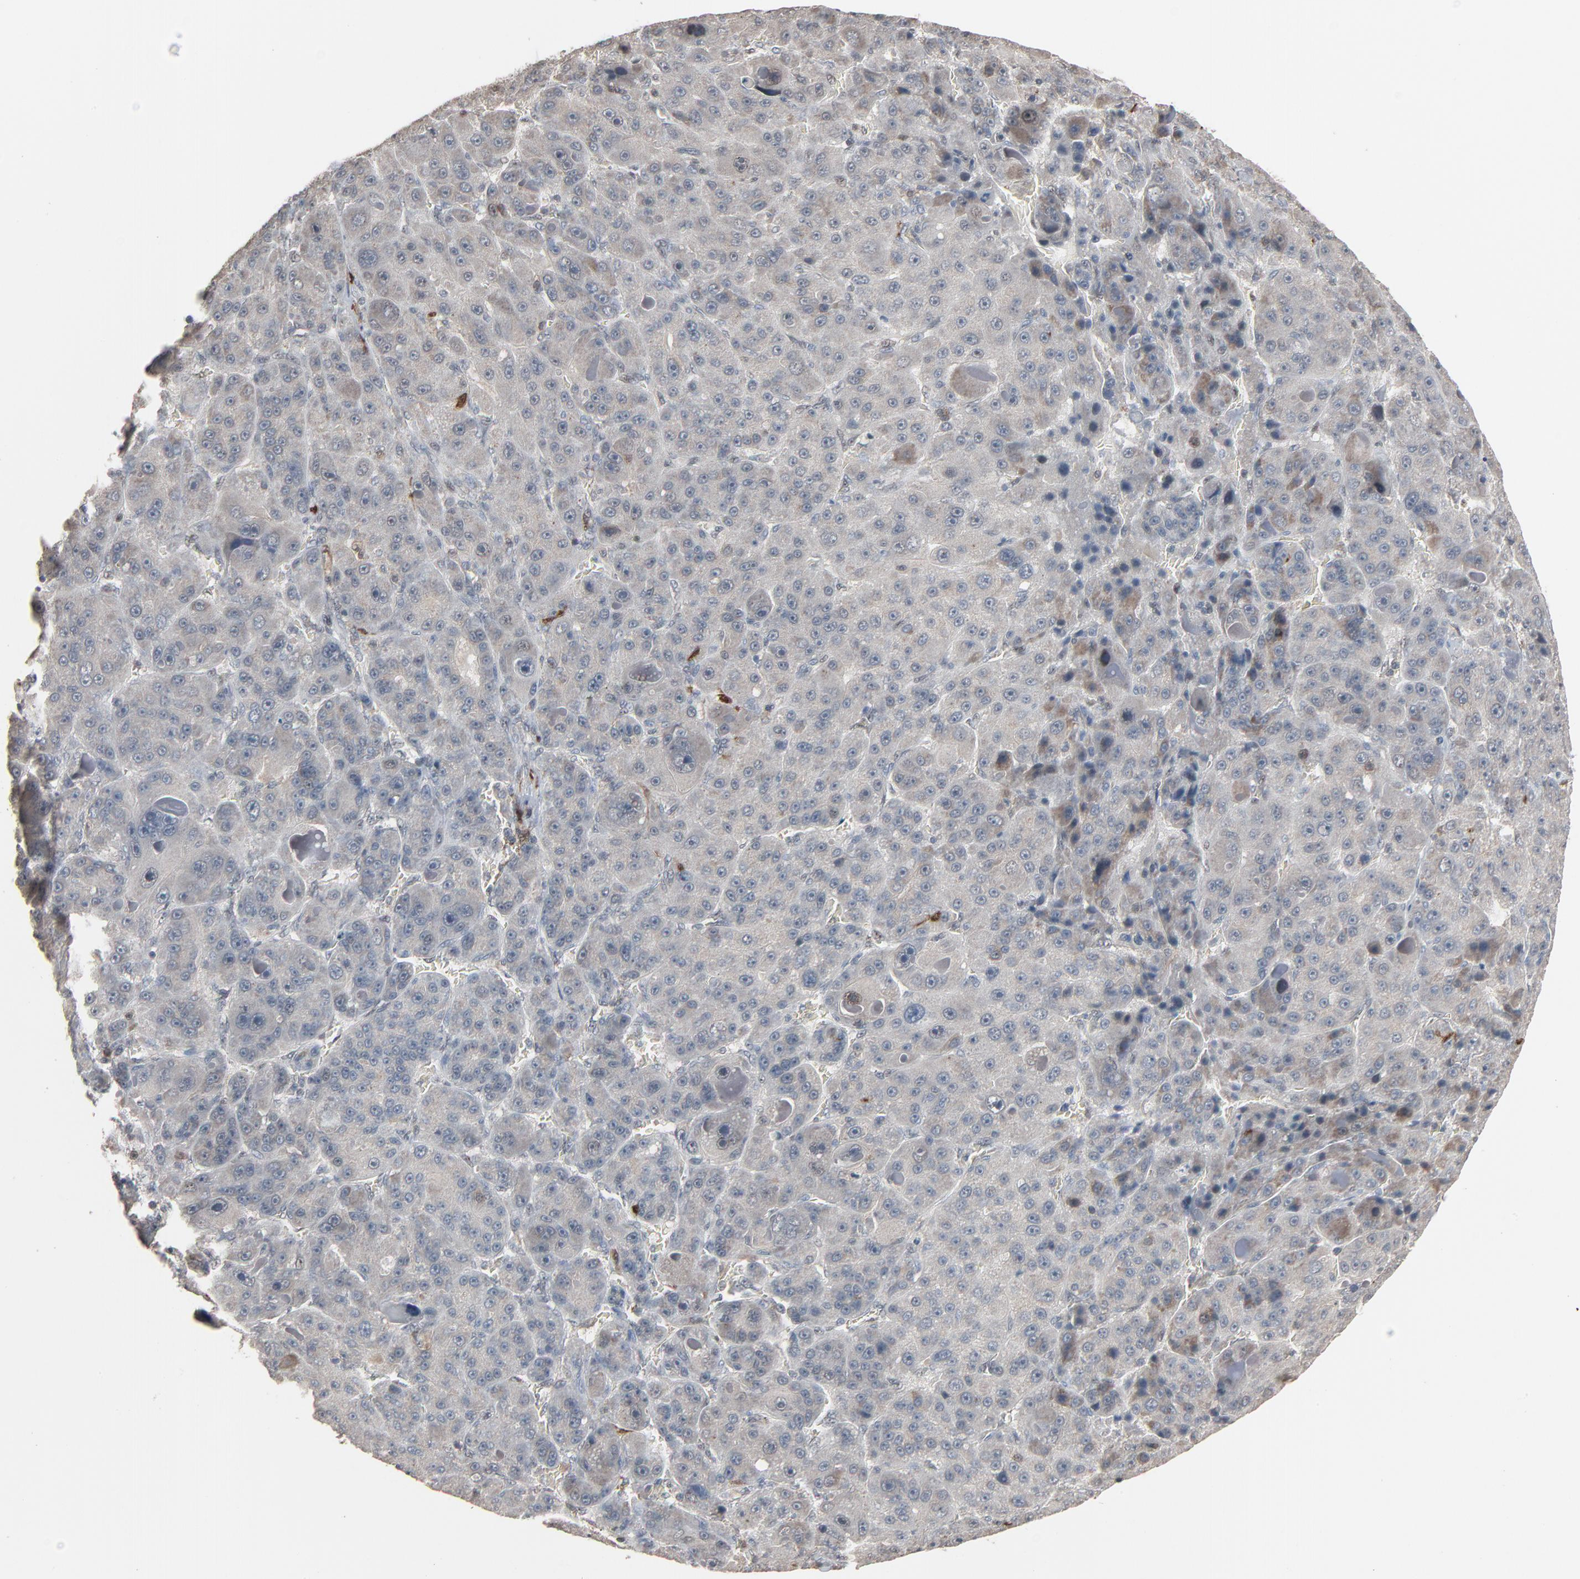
{"staining": {"intensity": "negative", "quantity": "none", "location": "none"}, "tissue": "liver cancer", "cell_type": "Tumor cells", "image_type": "cancer", "snomed": [{"axis": "morphology", "description": "Carcinoma, Hepatocellular, NOS"}, {"axis": "topography", "description": "Liver"}], "caption": "DAB immunohistochemical staining of liver hepatocellular carcinoma reveals no significant staining in tumor cells.", "gene": "DOCK8", "patient": {"sex": "male", "age": 76}}